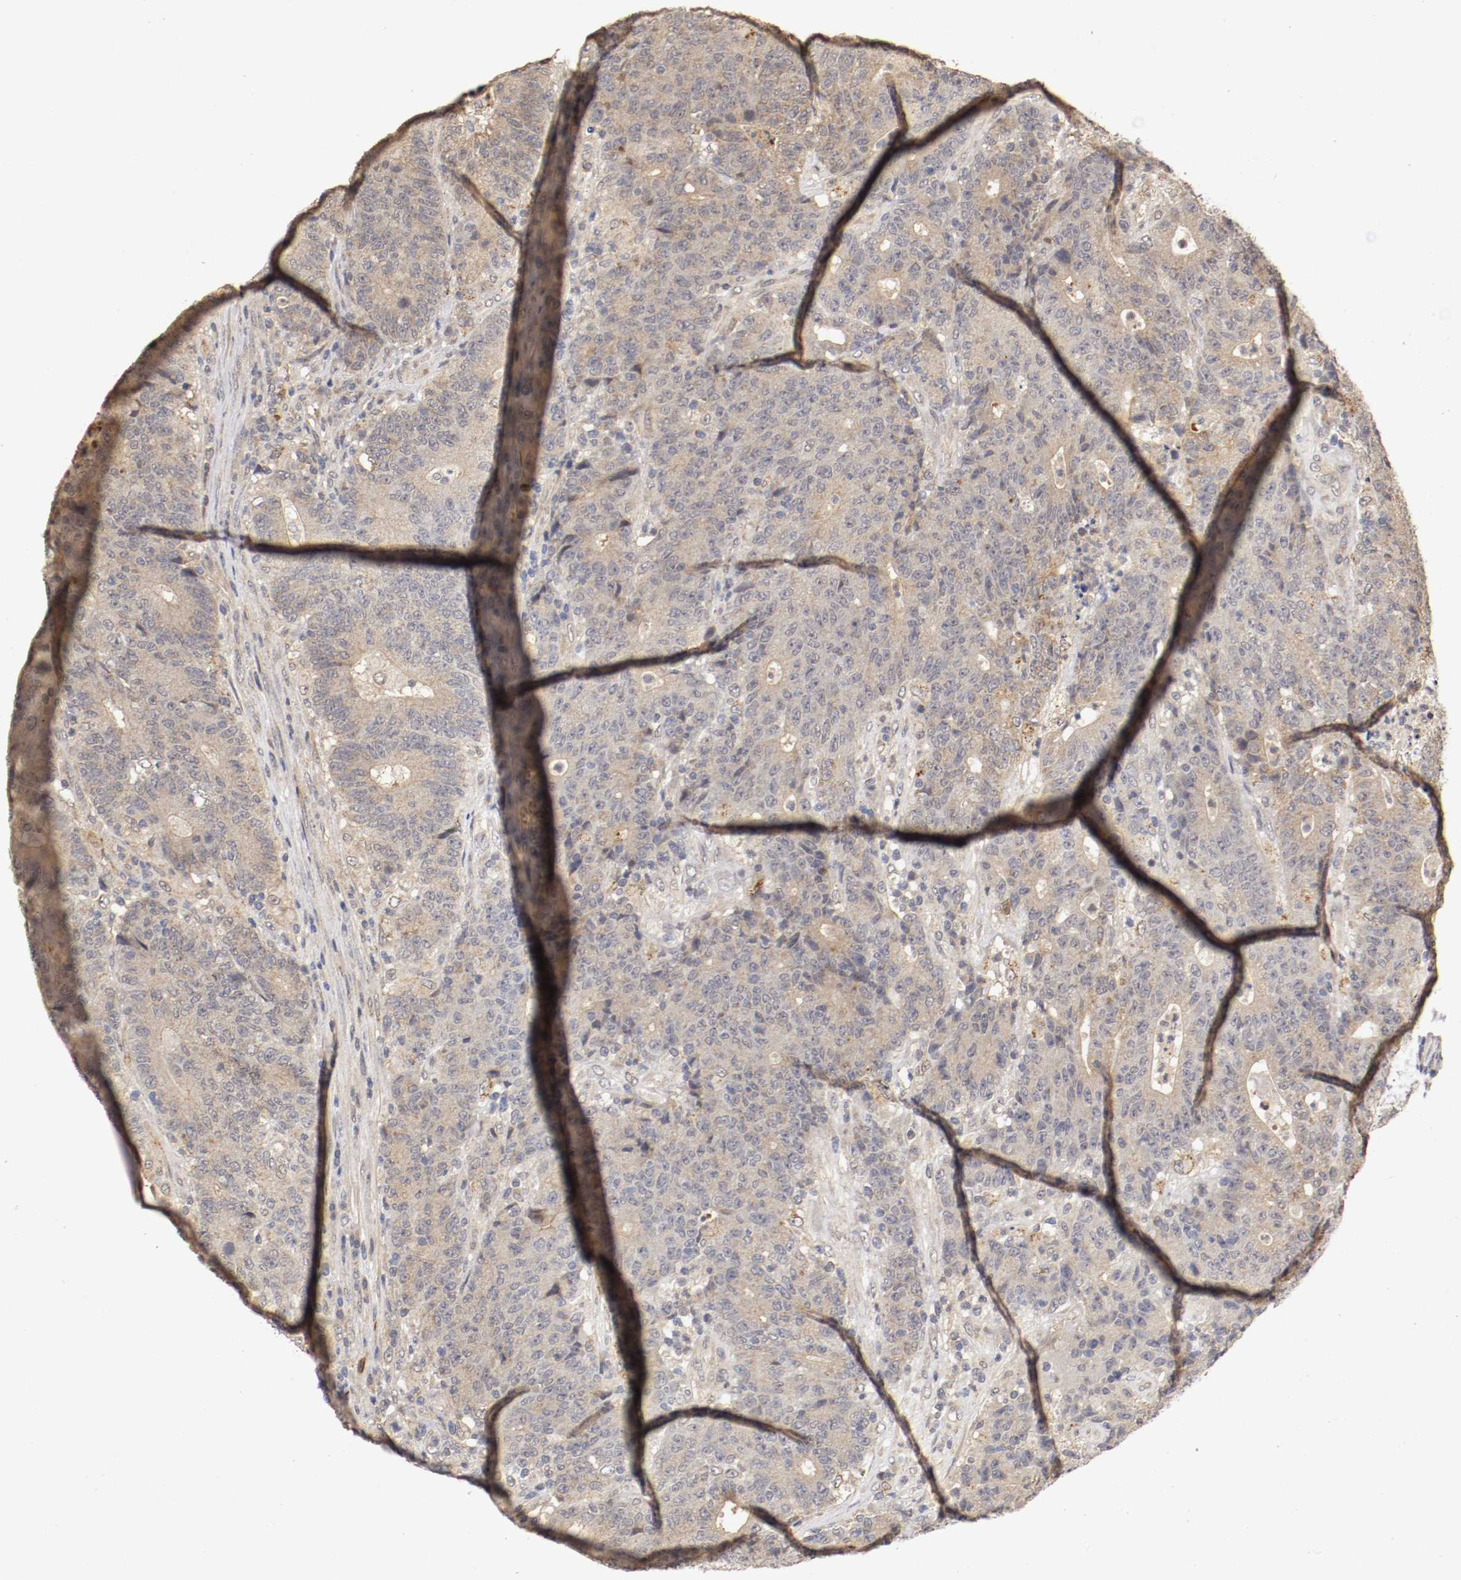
{"staining": {"intensity": "weak", "quantity": ">75%", "location": "cytoplasmic/membranous"}, "tissue": "colorectal cancer", "cell_type": "Tumor cells", "image_type": "cancer", "snomed": [{"axis": "morphology", "description": "Normal tissue, NOS"}, {"axis": "morphology", "description": "Adenocarcinoma, NOS"}, {"axis": "topography", "description": "Colon"}], "caption": "A photomicrograph of human adenocarcinoma (colorectal) stained for a protein demonstrates weak cytoplasmic/membranous brown staining in tumor cells.", "gene": "TNFRSF1B", "patient": {"sex": "female", "age": 75}}